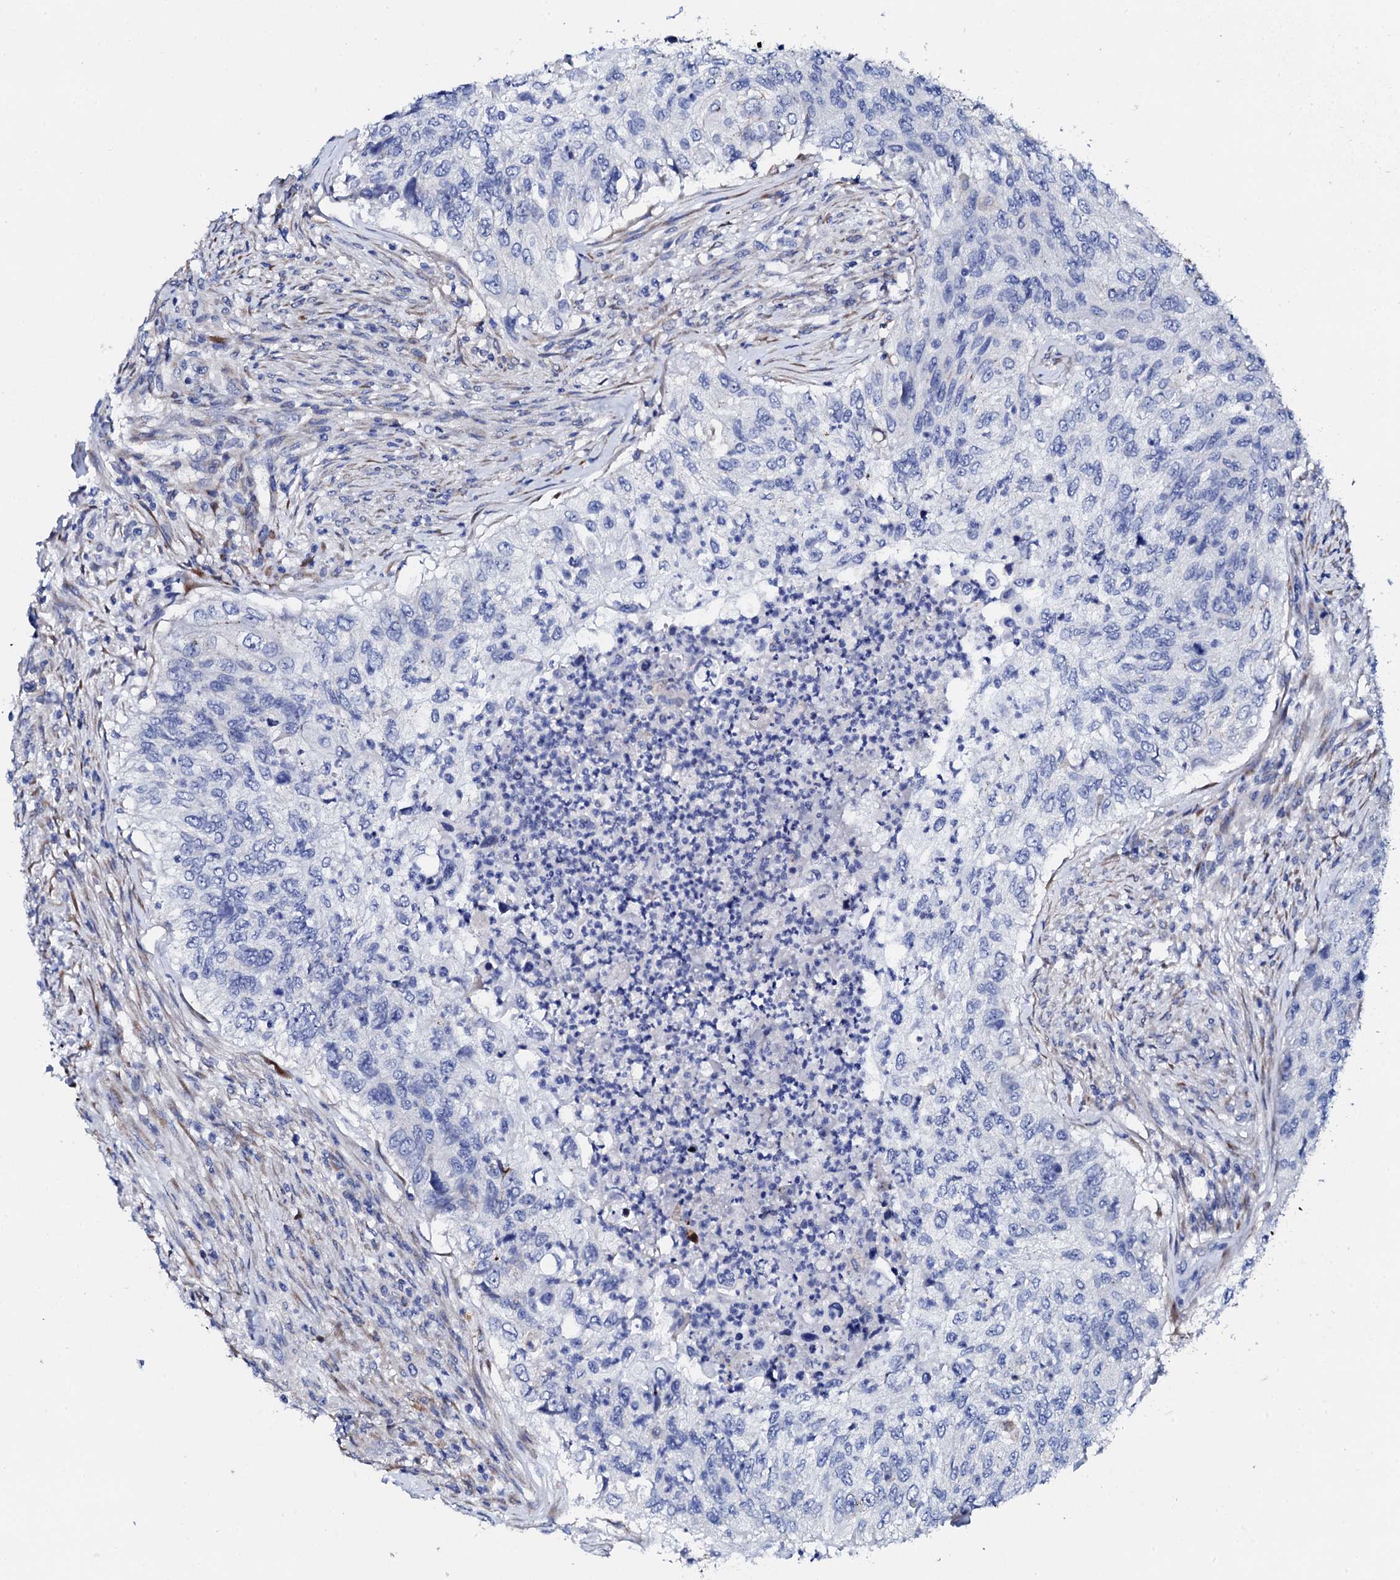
{"staining": {"intensity": "negative", "quantity": "none", "location": "none"}, "tissue": "urothelial cancer", "cell_type": "Tumor cells", "image_type": "cancer", "snomed": [{"axis": "morphology", "description": "Urothelial carcinoma, High grade"}, {"axis": "topography", "description": "Urinary bladder"}], "caption": "IHC histopathology image of urothelial cancer stained for a protein (brown), which displays no expression in tumor cells. (Immunohistochemistry (ihc), brightfield microscopy, high magnification).", "gene": "TRDN", "patient": {"sex": "female", "age": 60}}